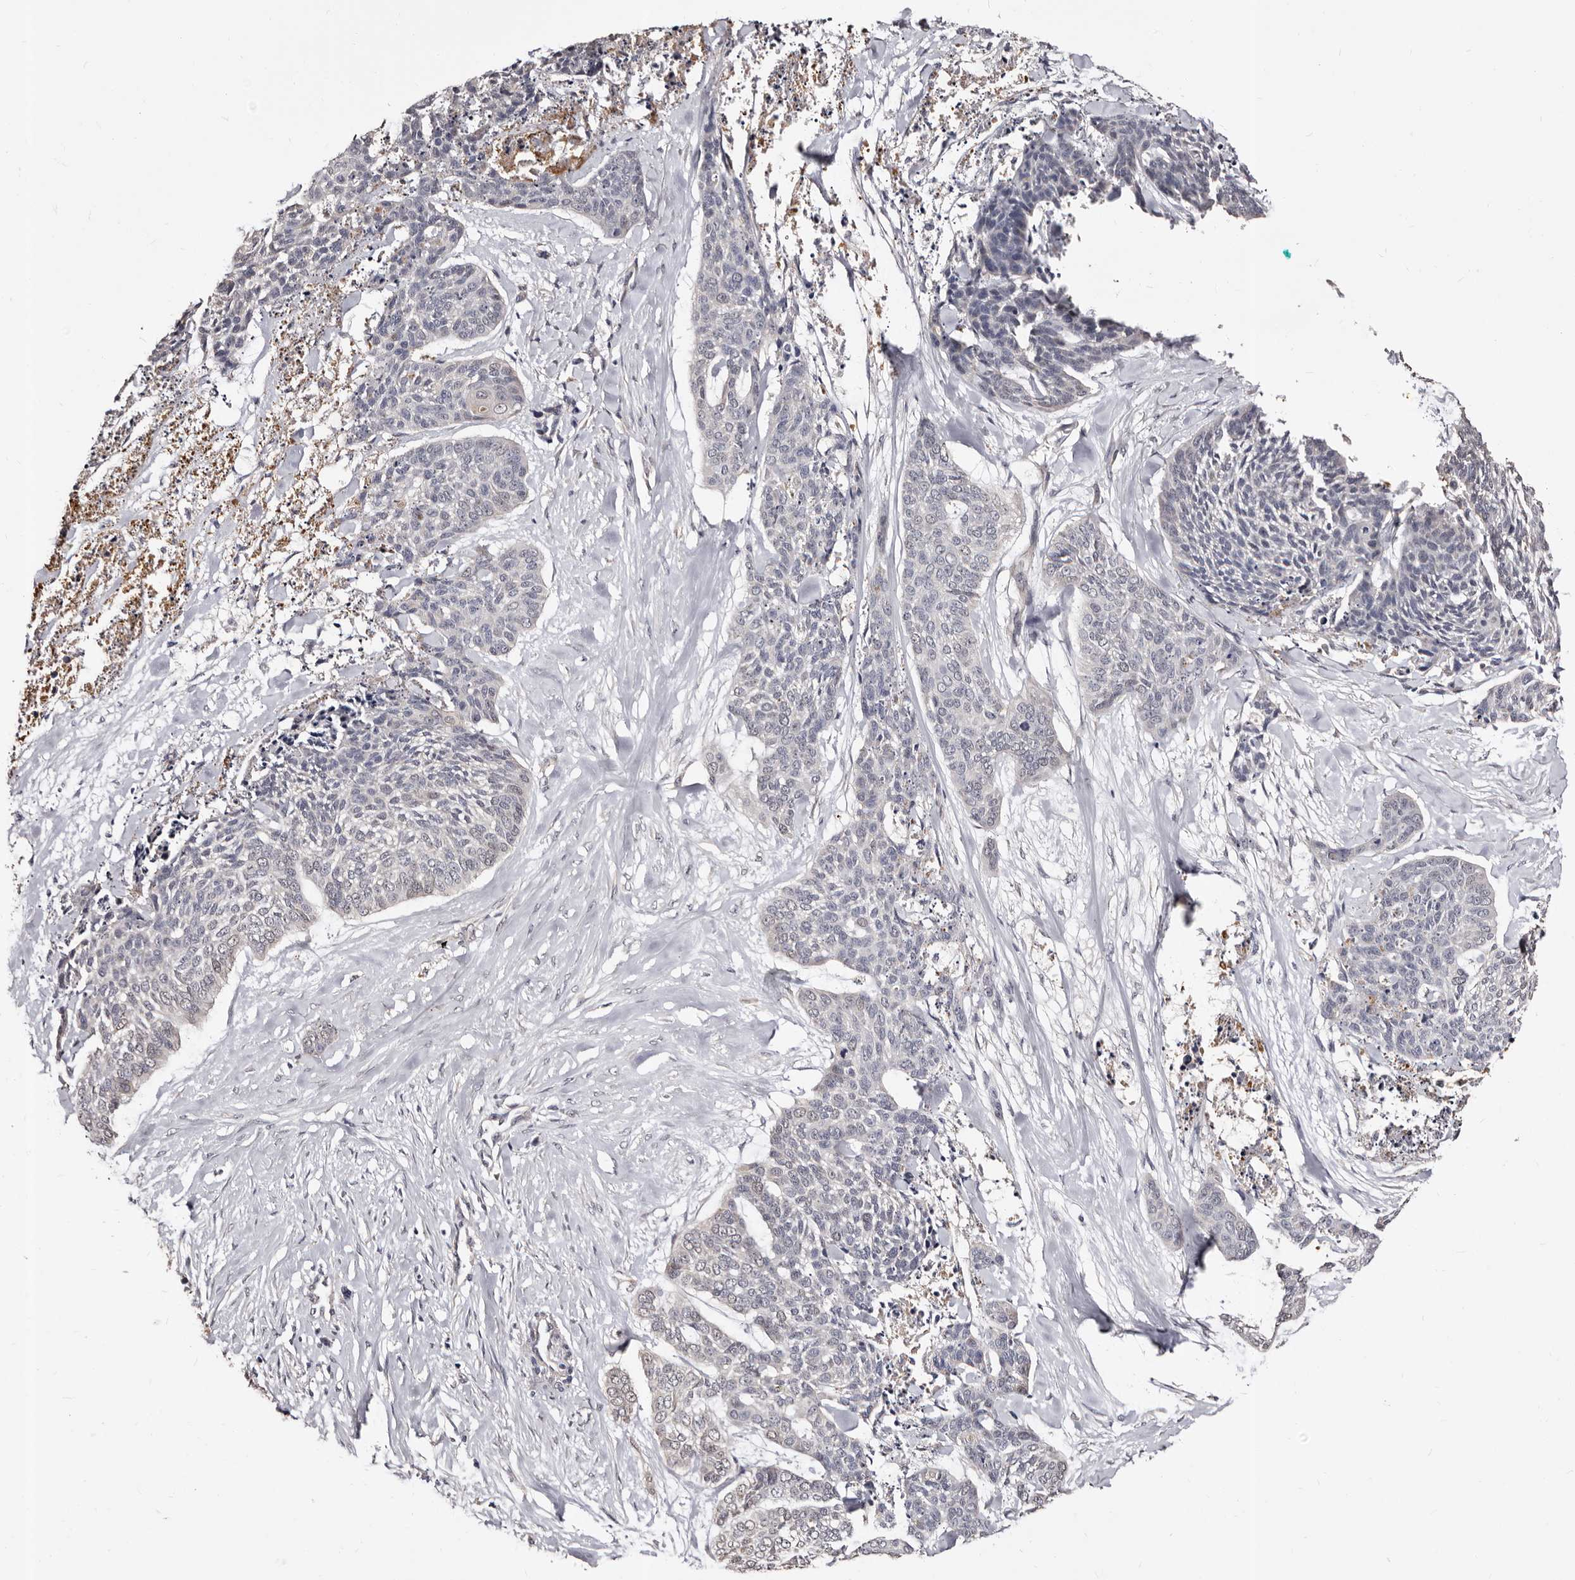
{"staining": {"intensity": "negative", "quantity": "none", "location": "none"}, "tissue": "skin cancer", "cell_type": "Tumor cells", "image_type": "cancer", "snomed": [{"axis": "morphology", "description": "Basal cell carcinoma"}, {"axis": "topography", "description": "Skin"}], "caption": "The photomicrograph shows no significant expression in tumor cells of skin basal cell carcinoma.", "gene": "PTAFR", "patient": {"sex": "female", "age": 64}}